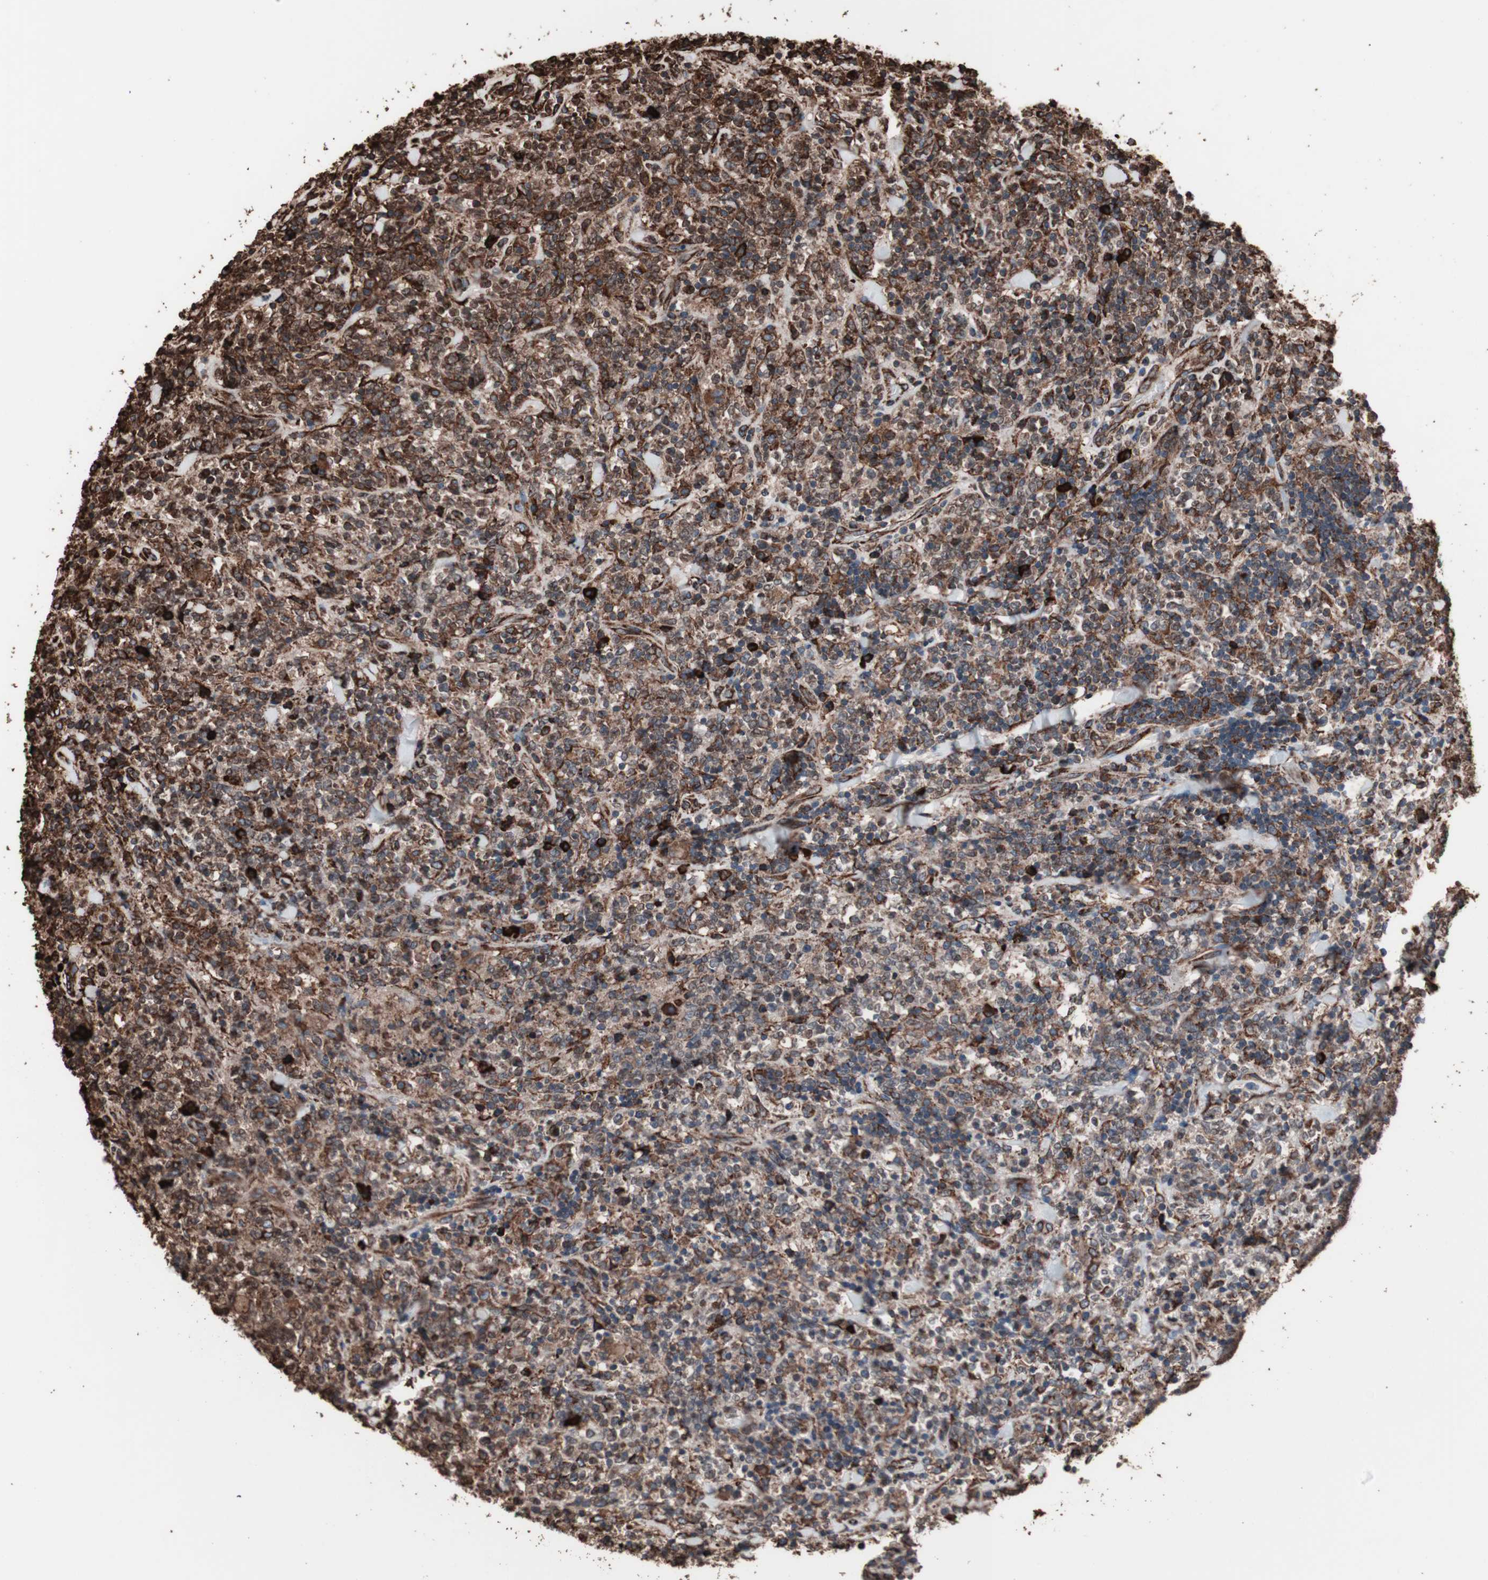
{"staining": {"intensity": "strong", "quantity": ">75%", "location": "cytoplasmic/membranous"}, "tissue": "lymphoma", "cell_type": "Tumor cells", "image_type": "cancer", "snomed": [{"axis": "morphology", "description": "Malignant lymphoma, non-Hodgkin's type, High grade"}, {"axis": "topography", "description": "Soft tissue"}], "caption": "High-power microscopy captured an IHC micrograph of lymphoma, revealing strong cytoplasmic/membranous positivity in about >75% of tumor cells. The staining is performed using DAB (3,3'-diaminobenzidine) brown chromogen to label protein expression. The nuclei are counter-stained blue using hematoxylin.", "gene": "HSP90B1", "patient": {"sex": "male", "age": 18}}